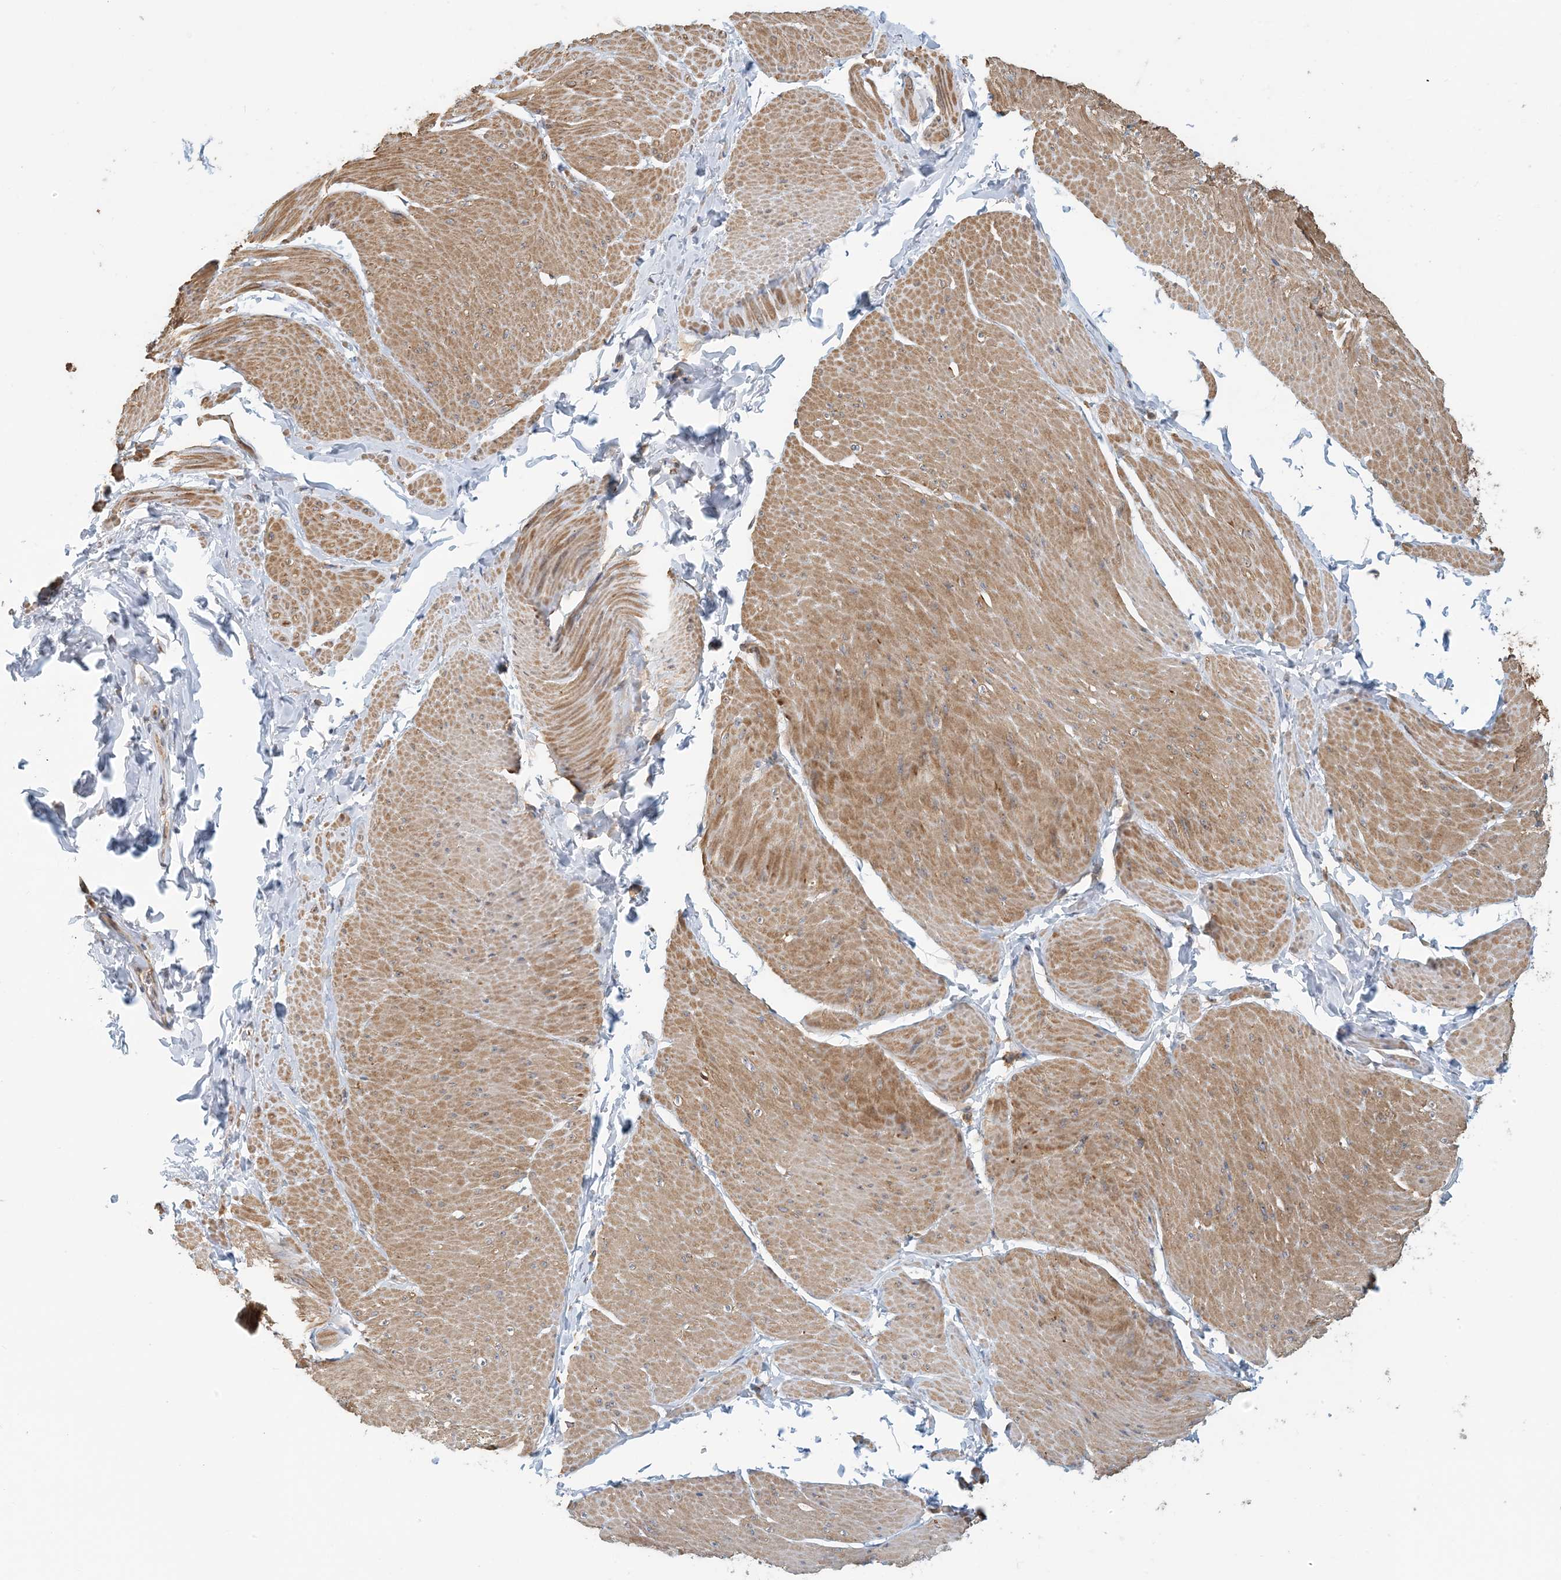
{"staining": {"intensity": "moderate", "quantity": ">75%", "location": "cytoplasmic/membranous"}, "tissue": "smooth muscle", "cell_type": "Smooth muscle cells", "image_type": "normal", "snomed": [{"axis": "morphology", "description": "Urothelial carcinoma, High grade"}, {"axis": "topography", "description": "Urinary bladder"}], "caption": "Smooth muscle cells display medium levels of moderate cytoplasmic/membranous expression in approximately >75% of cells in normal smooth muscle. (Brightfield microscopy of DAB IHC at high magnification).", "gene": "COLEC11", "patient": {"sex": "male", "age": 46}}